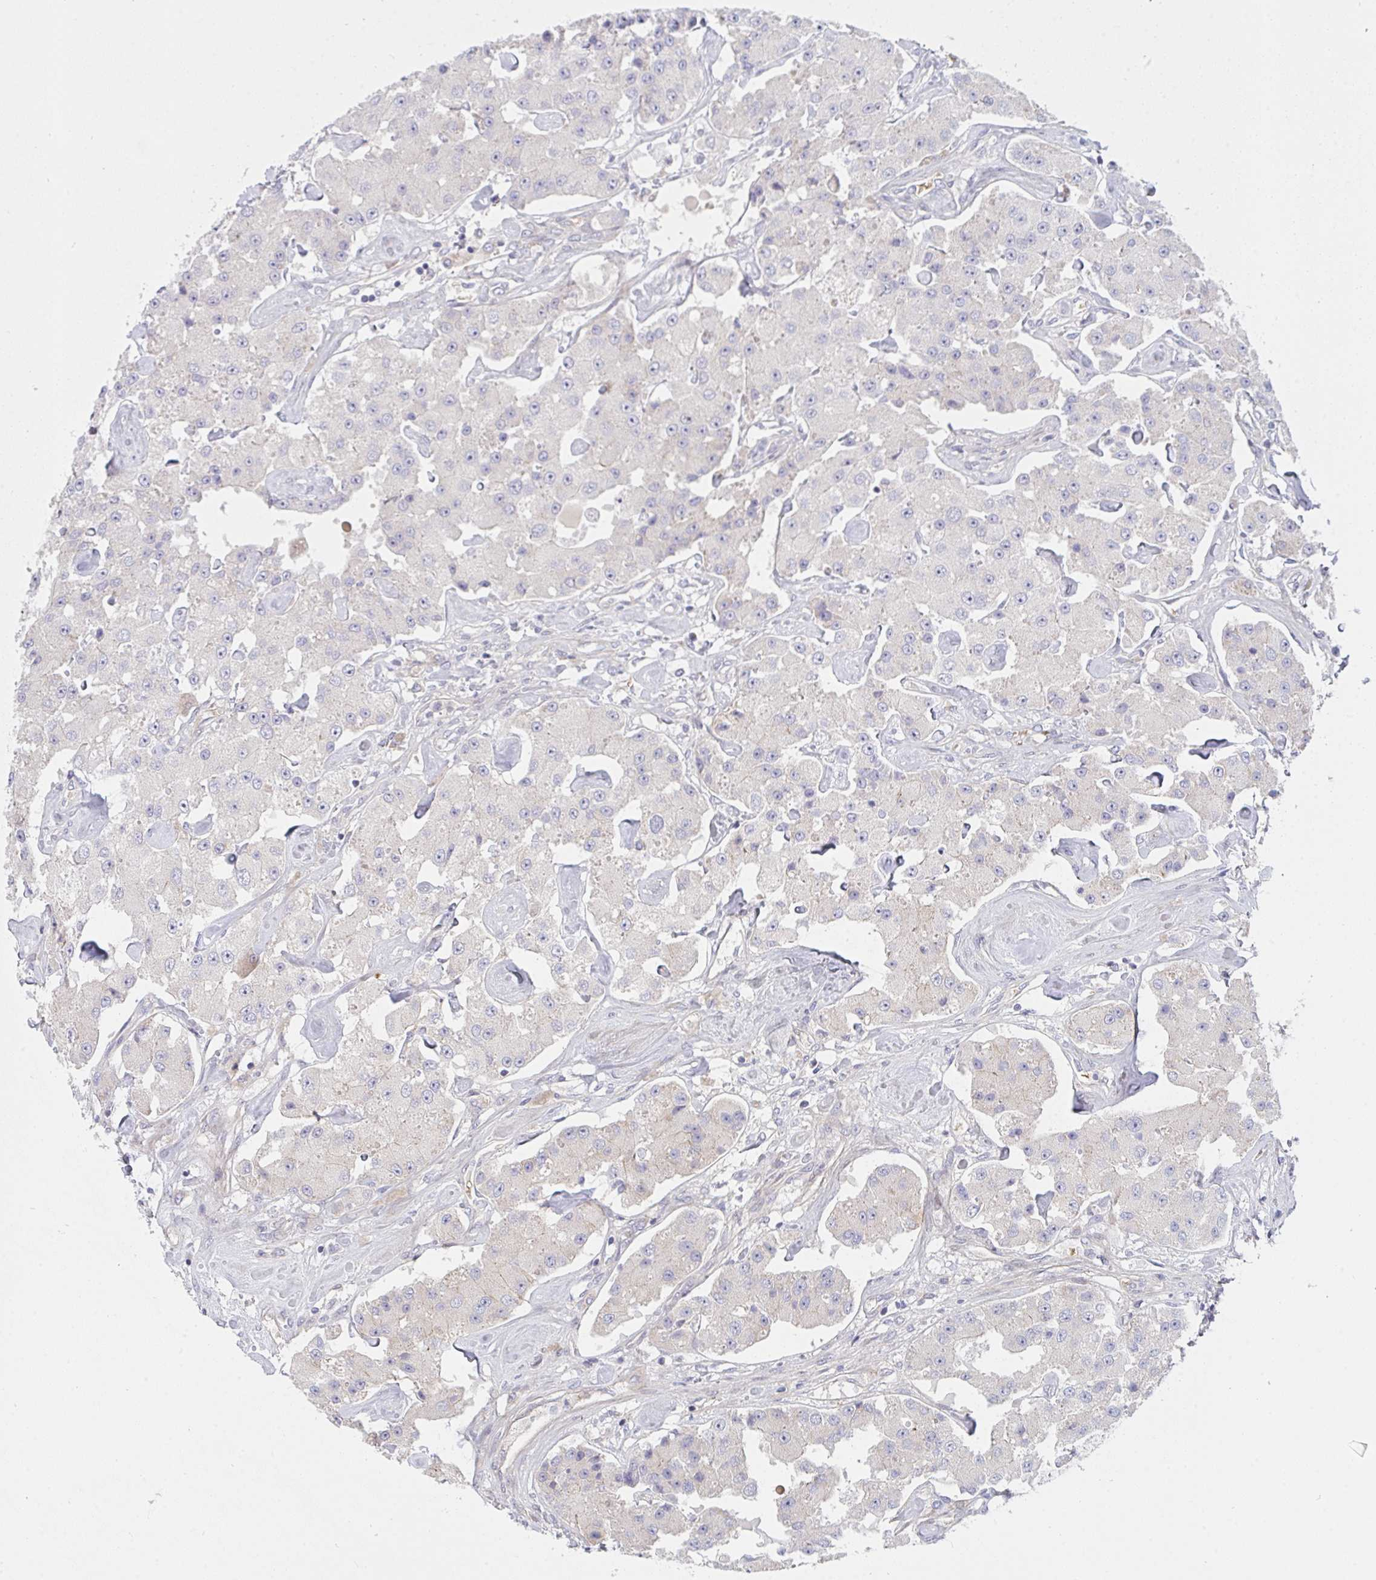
{"staining": {"intensity": "negative", "quantity": "none", "location": "none"}, "tissue": "carcinoid", "cell_type": "Tumor cells", "image_type": "cancer", "snomed": [{"axis": "morphology", "description": "Carcinoid, malignant, NOS"}, {"axis": "topography", "description": "Pancreas"}], "caption": "This histopathology image is of malignant carcinoid stained with immunohistochemistry to label a protein in brown with the nuclei are counter-stained blue. There is no positivity in tumor cells.", "gene": "TNFSF4", "patient": {"sex": "male", "age": 41}}